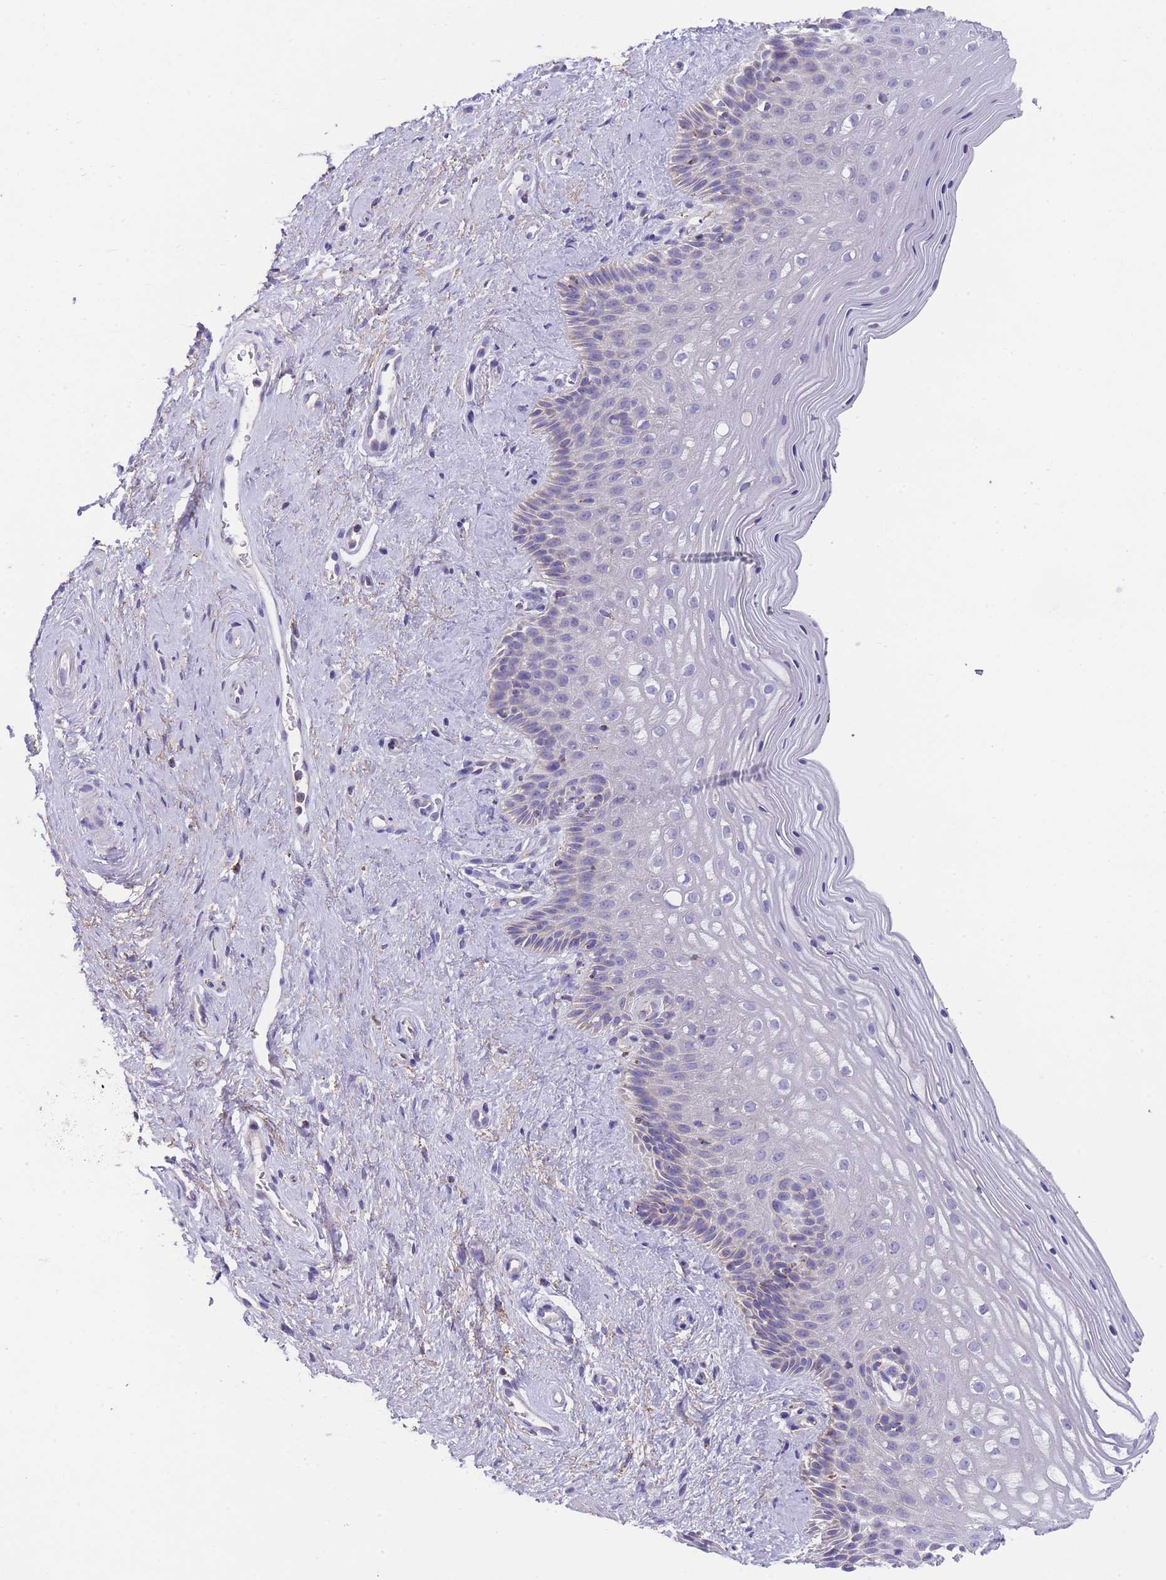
{"staining": {"intensity": "weak", "quantity": "<25%", "location": "cytoplasmic/membranous"}, "tissue": "vagina", "cell_type": "Squamous epithelial cells", "image_type": "normal", "snomed": [{"axis": "morphology", "description": "Normal tissue, NOS"}, {"axis": "topography", "description": "Vagina"}], "caption": "Image shows no significant protein staining in squamous epithelial cells of benign vagina. (Brightfield microscopy of DAB immunohistochemistry at high magnification).", "gene": "ST3GAL3", "patient": {"sex": "female", "age": 47}}